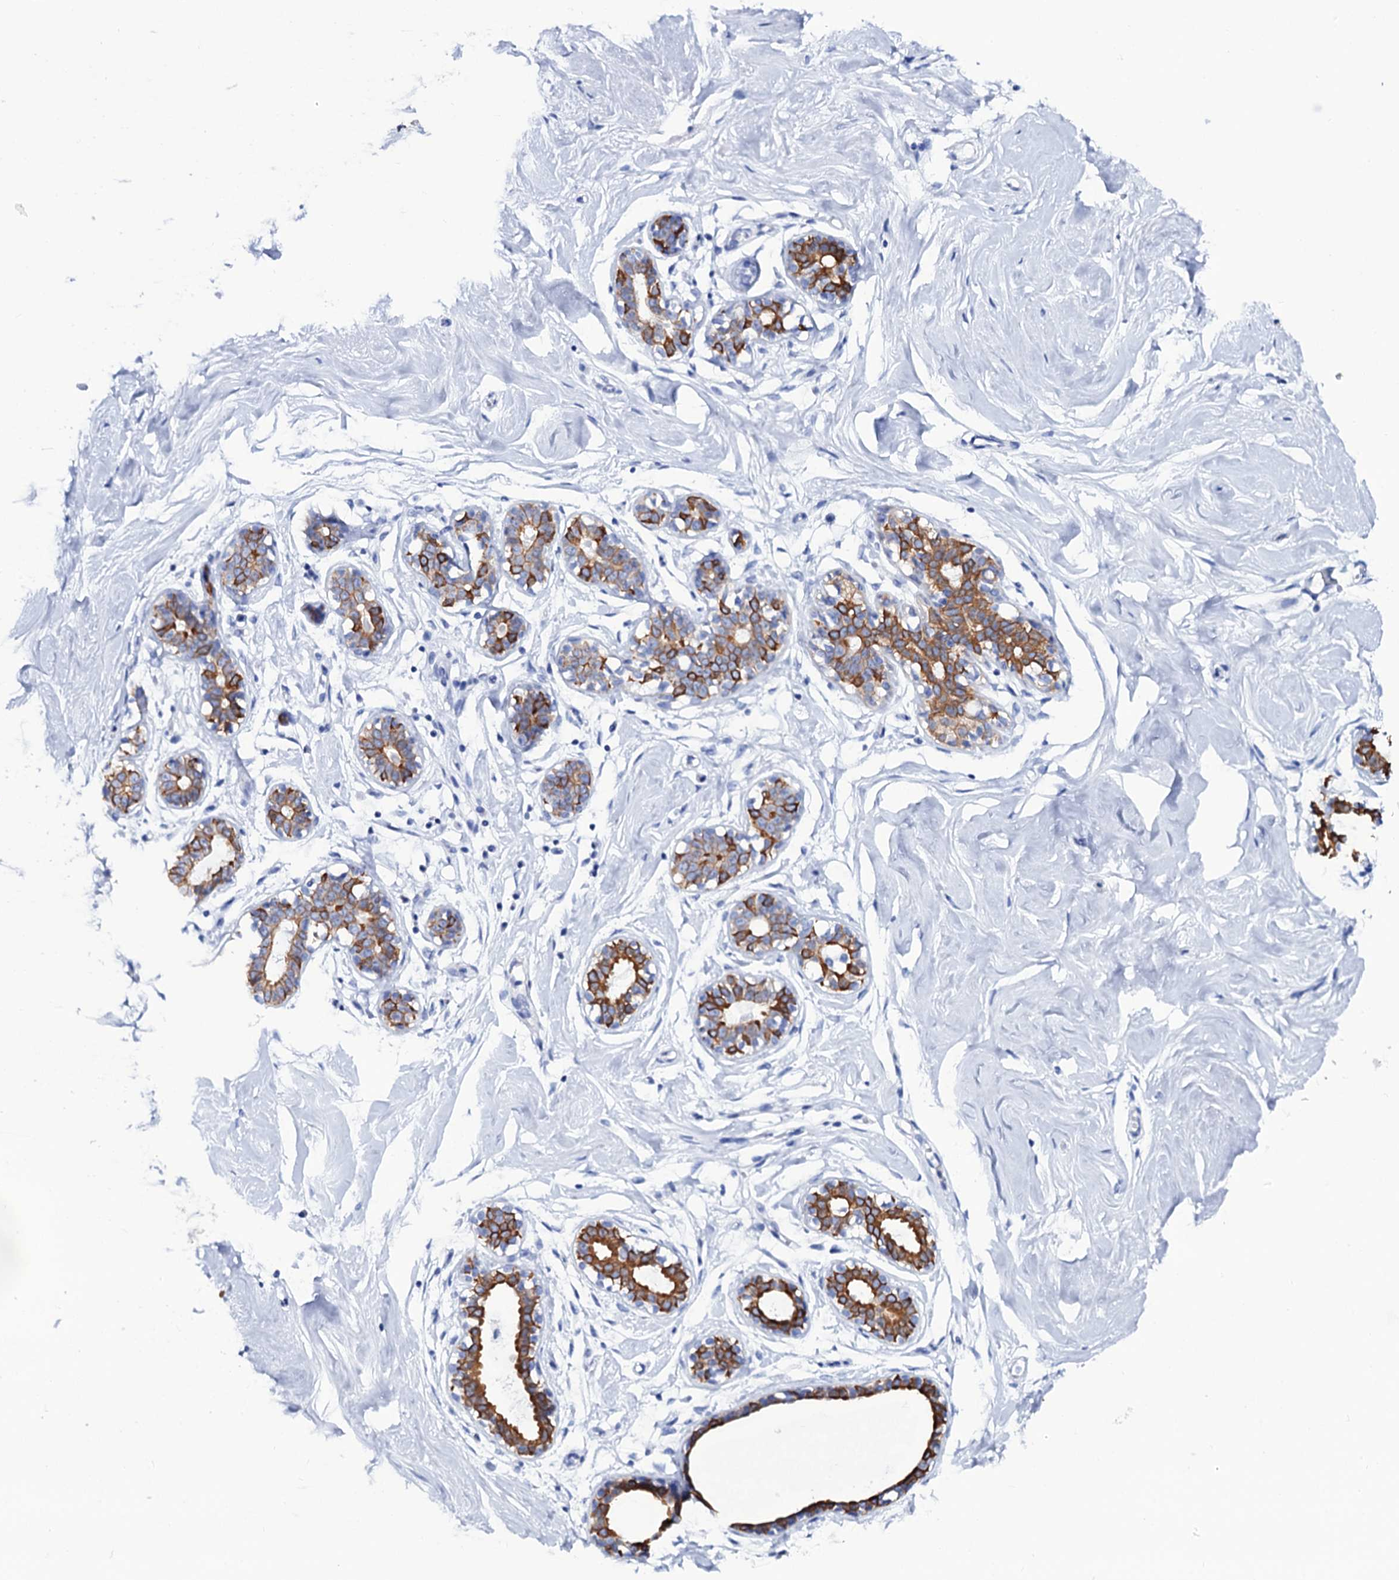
{"staining": {"intensity": "negative", "quantity": "none", "location": "none"}, "tissue": "breast", "cell_type": "Adipocytes", "image_type": "normal", "snomed": [{"axis": "morphology", "description": "Normal tissue, NOS"}, {"axis": "morphology", "description": "Adenoma, NOS"}, {"axis": "topography", "description": "Breast"}], "caption": "A photomicrograph of breast stained for a protein shows no brown staining in adipocytes.", "gene": "RAB3IP", "patient": {"sex": "female", "age": 23}}